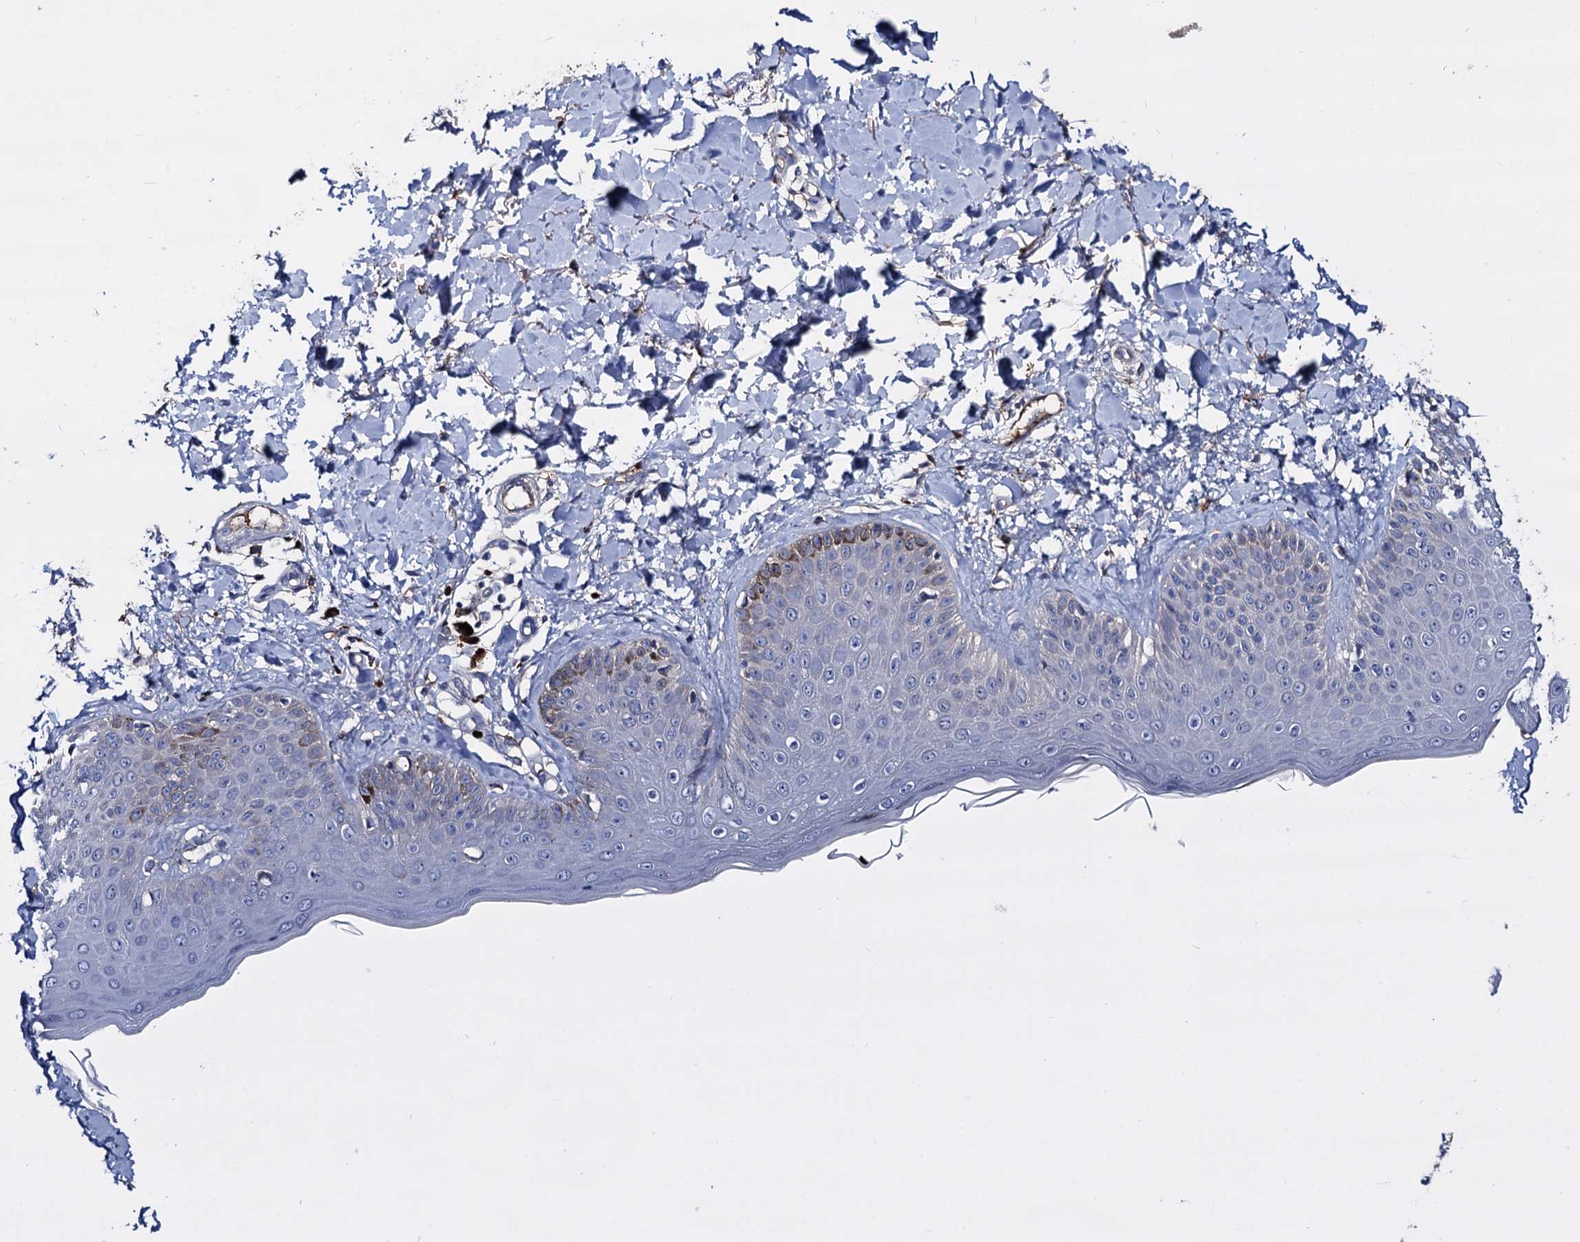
{"staining": {"intensity": "negative", "quantity": "none", "location": "none"}, "tissue": "skin", "cell_type": "Fibroblasts", "image_type": "normal", "snomed": [{"axis": "morphology", "description": "Normal tissue, NOS"}, {"axis": "topography", "description": "Skin"}], "caption": "Immunohistochemistry histopathology image of normal skin: skin stained with DAB demonstrates no significant protein expression in fibroblasts.", "gene": "PPP1R32", "patient": {"sex": "male", "age": 52}}